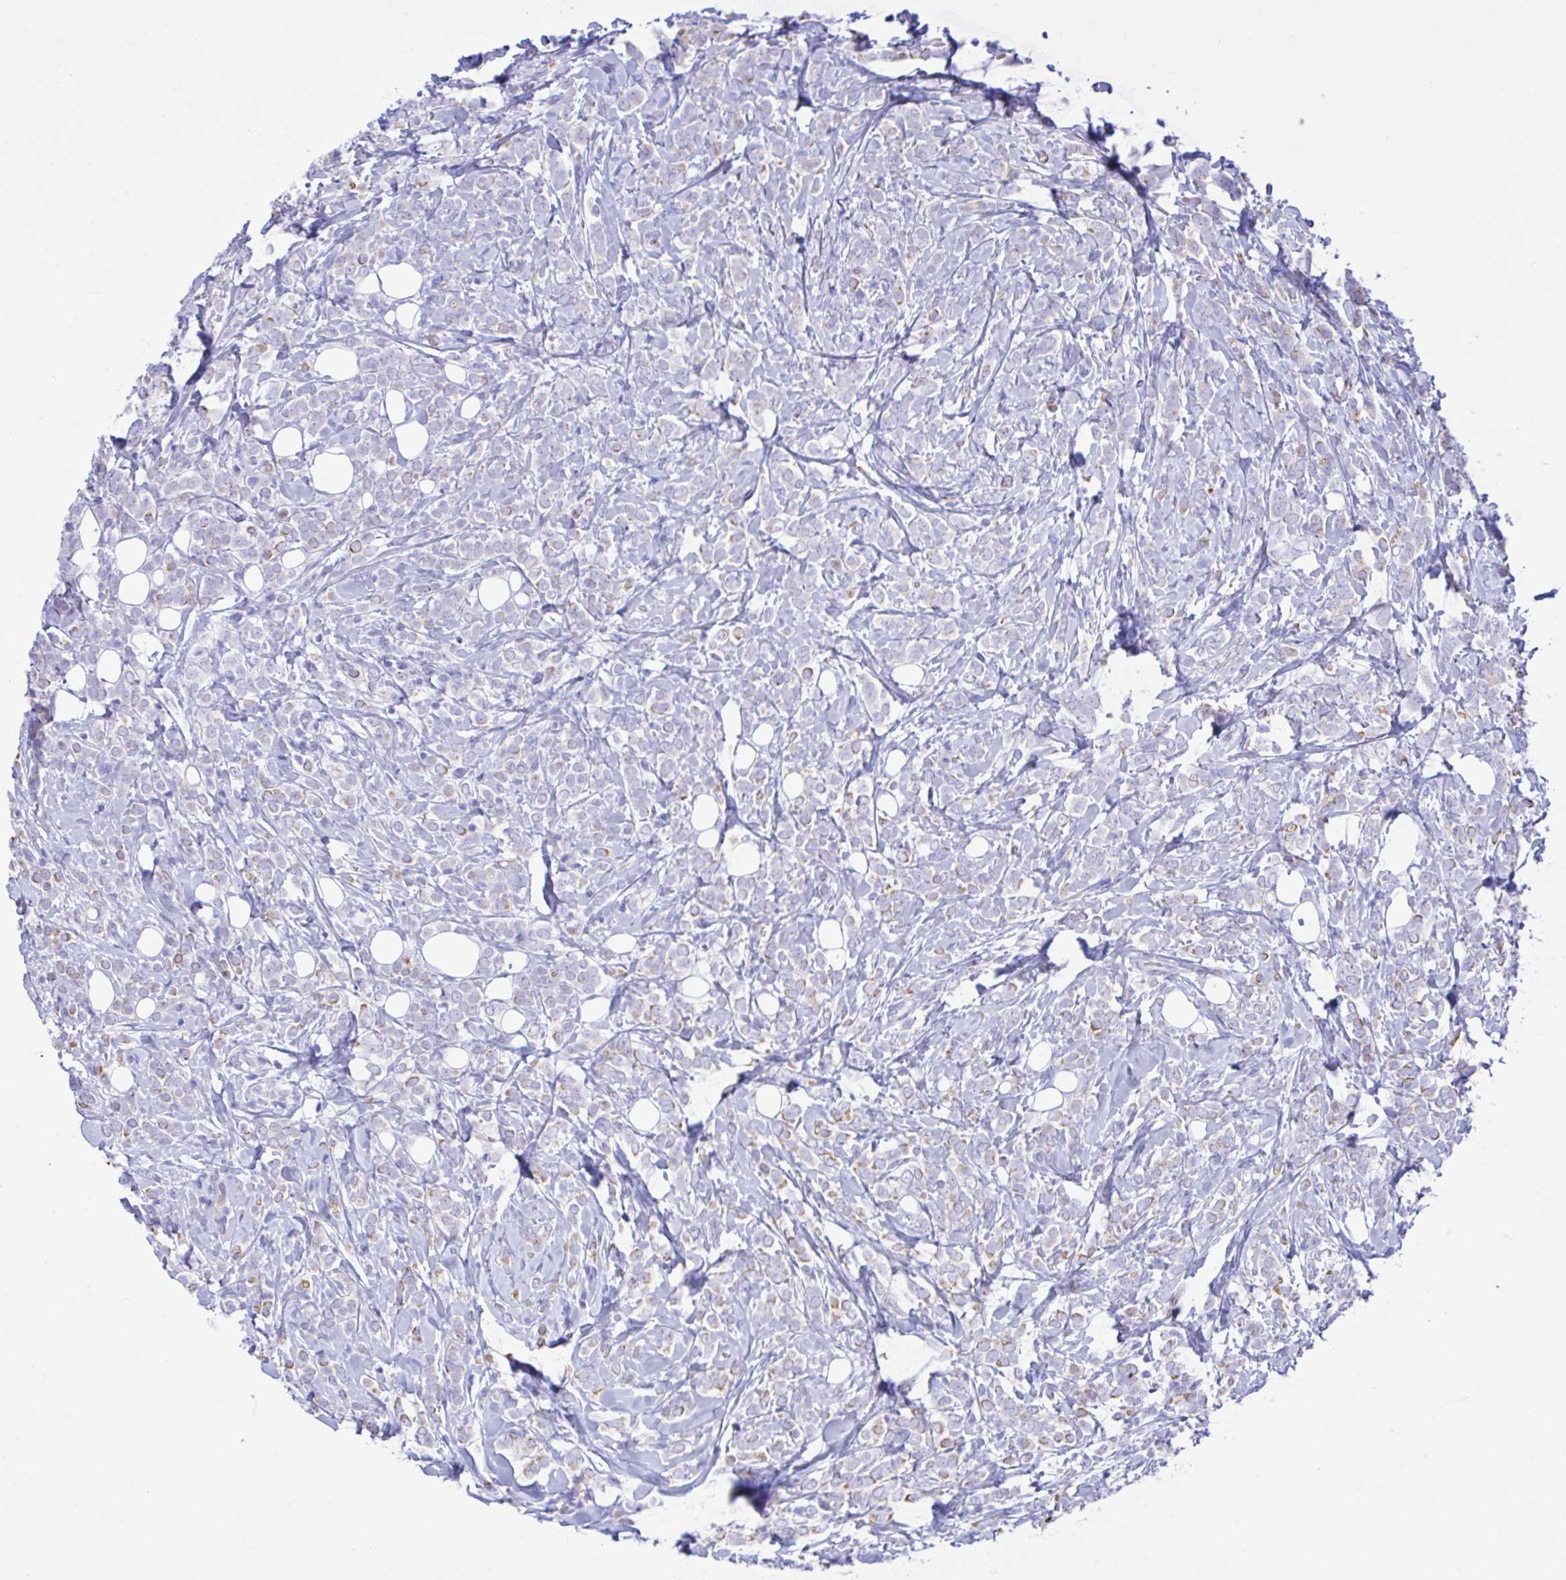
{"staining": {"intensity": "weak", "quantity": "25%-75%", "location": "cytoplasmic/membranous"}, "tissue": "breast cancer", "cell_type": "Tumor cells", "image_type": "cancer", "snomed": [{"axis": "morphology", "description": "Lobular carcinoma"}, {"axis": "topography", "description": "Breast"}], "caption": "Weak cytoplasmic/membranous staining for a protein is identified in about 25%-75% of tumor cells of breast cancer using immunohistochemistry.", "gene": "ZNF221", "patient": {"sex": "female", "age": 49}}